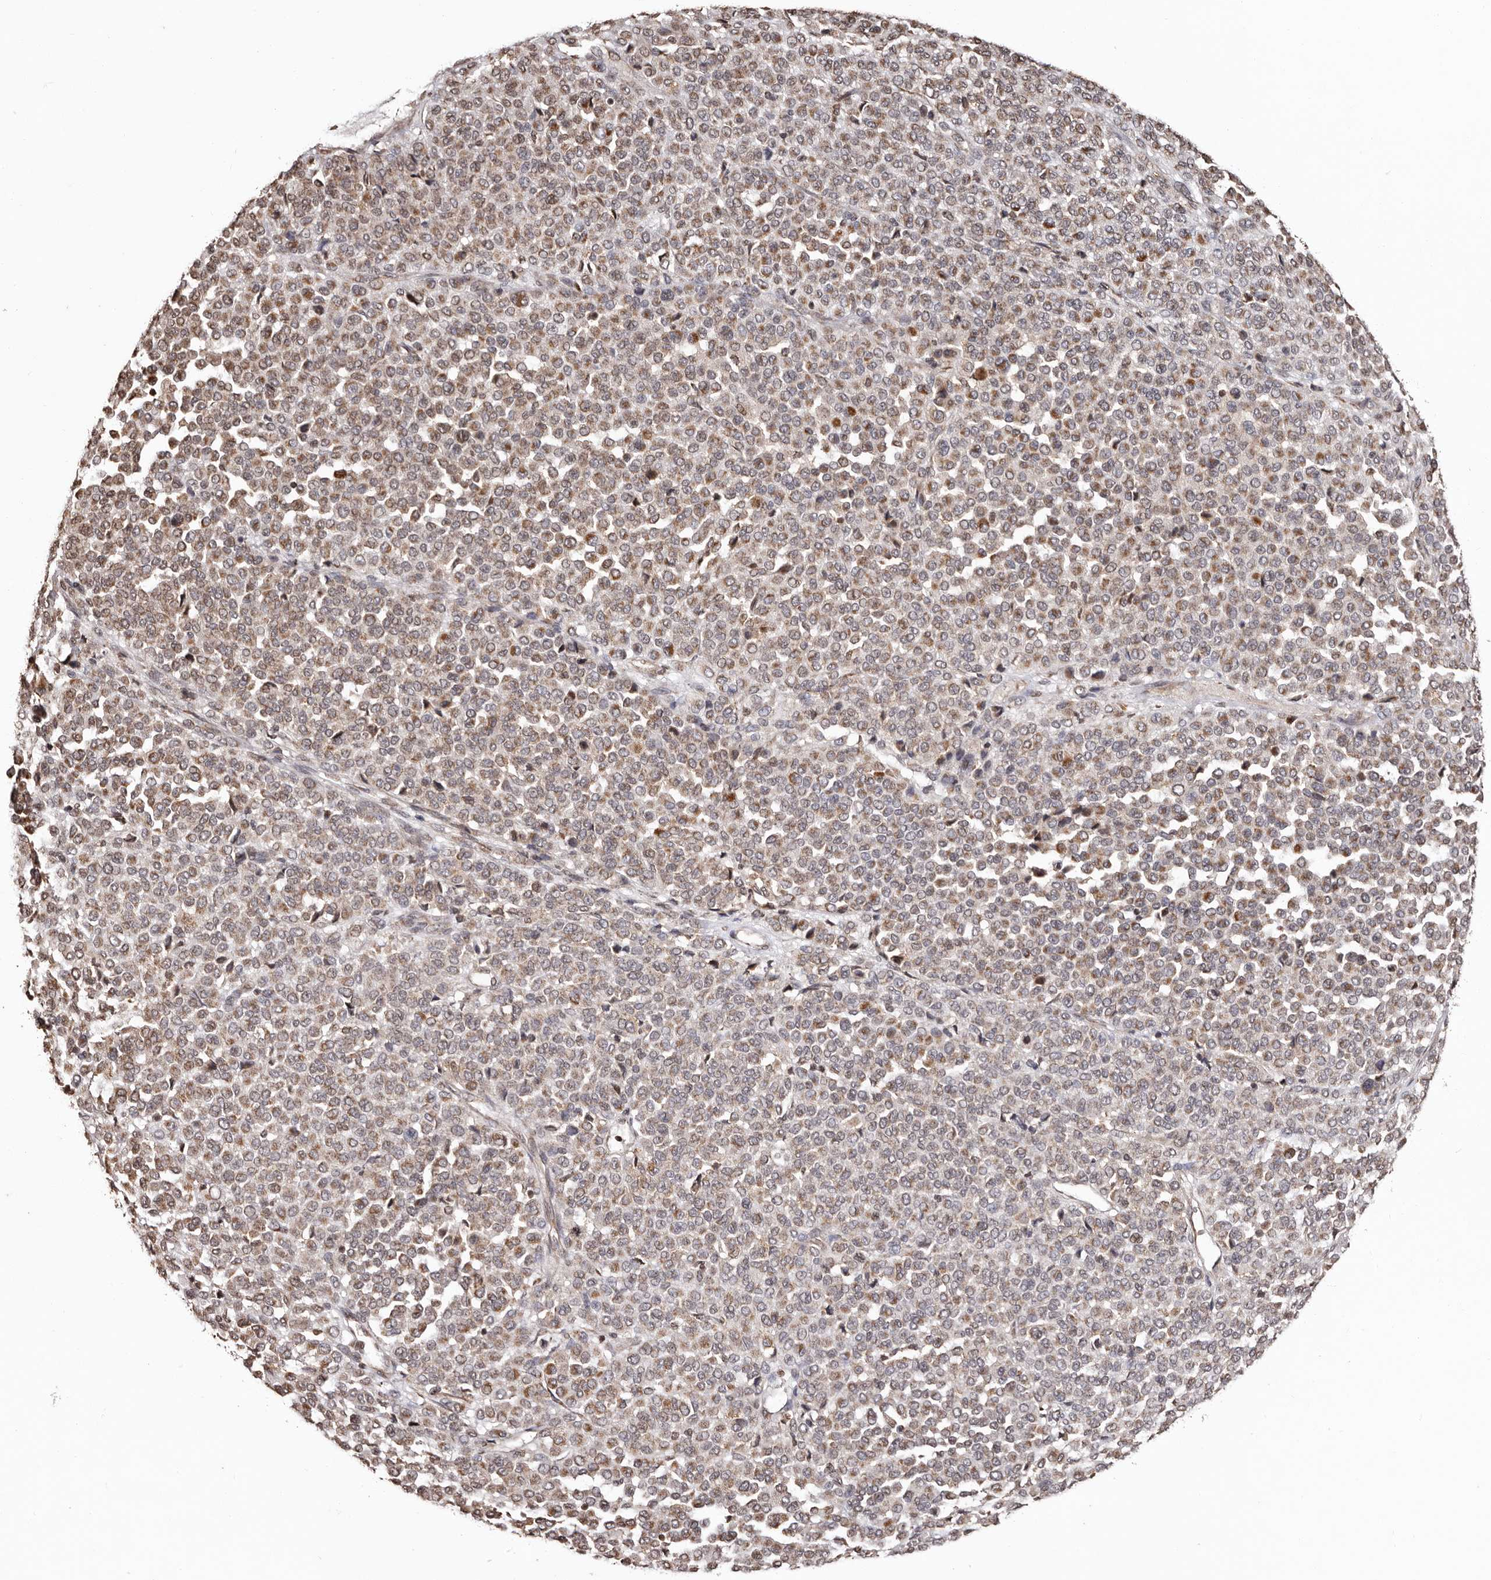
{"staining": {"intensity": "moderate", "quantity": "25%-75%", "location": "cytoplasmic/membranous"}, "tissue": "melanoma", "cell_type": "Tumor cells", "image_type": "cancer", "snomed": [{"axis": "morphology", "description": "Malignant melanoma, Metastatic site"}, {"axis": "topography", "description": "Pancreas"}], "caption": "An image showing moderate cytoplasmic/membranous staining in about 25%-75% of tumor cells in melanoma, as visualized by brown immunohistochemical staining.", "gene": "CCDC190", "patient": {"sex": "female", "age": 30}}